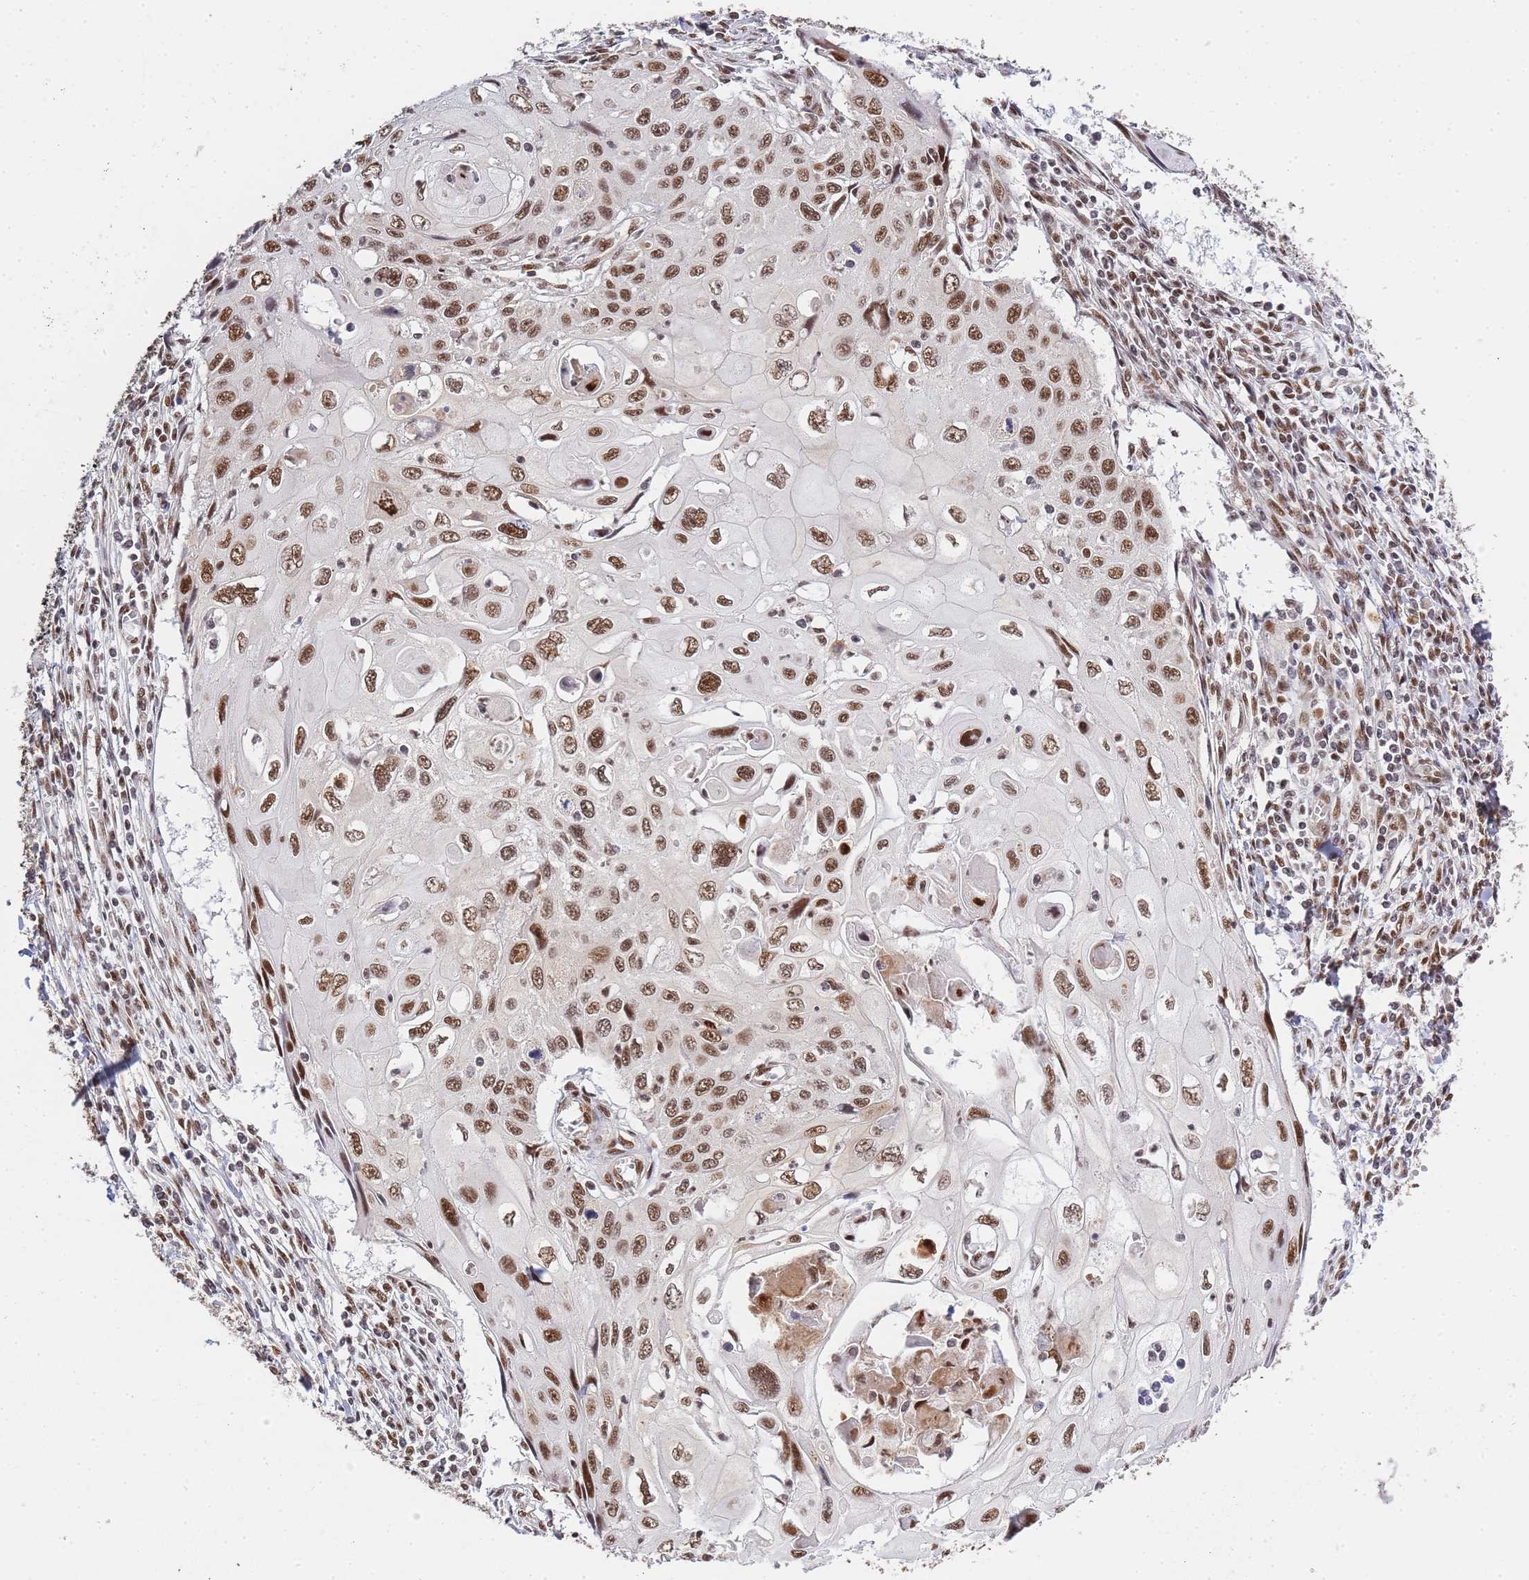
{"staining": {"intensity": "moderate", "quantity": ">75%", "location": "nuclear"}, "tissue": "cervical cancer", "cell_type": "Tumor cells", "image_type": "cancer", "snomed": [{"axis": "morphology", "description": "Squamous cell carcinoma, NOS"}, {"axis": "topography", "description": "Cervix"}], "caption": "This micrograph reveals cervical cancer stained with immunohistochemistry (IHC) to label a protein in brown. The nuclear of tumor cells show moderate positivity for the protein. Nuclei are counter-stained blue.", "gene": "PRKDC", "patient": {"sex": "female", "age": 70}}